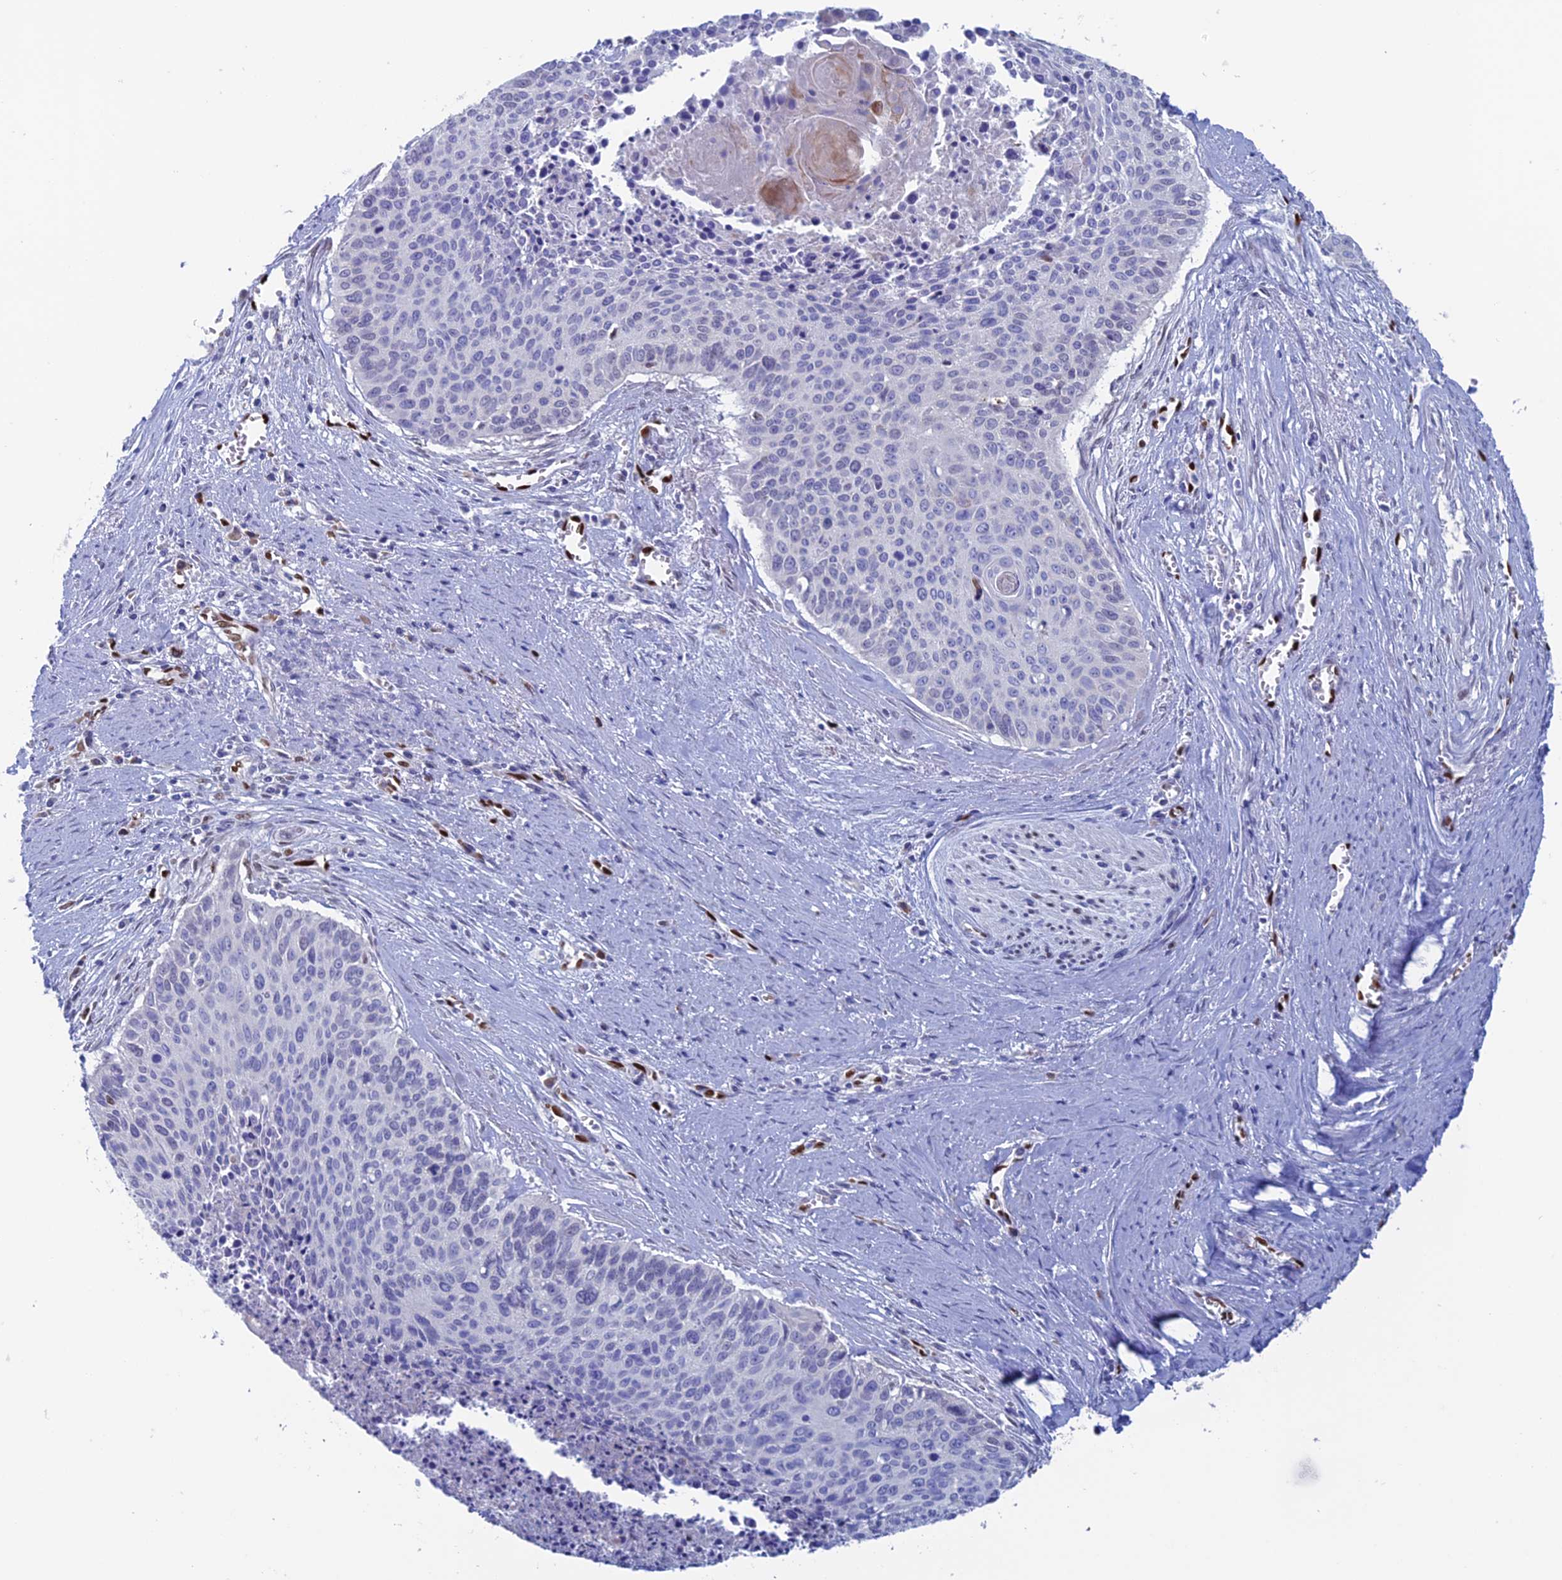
{"staining": {"intensity": "weak", "quantity": "<25%", "location": "nuclear"}, "tissue": "cervical cancer", "cell_type": "Tumor cells", "image_type": "cancer", "snomed": [{"axis": "morphology", "description": "Squamous cell carcinoma, NOS"}, {"axis": "topography", "description": "Cervix"}], "caption": "DAB immunohistochemical staining of human cervical cancer (squamous cell carcinoma) displays no significant positivity in tumor cells.", "gene": "NOL4L", "patient": {"sex": "female", "age": 55}}